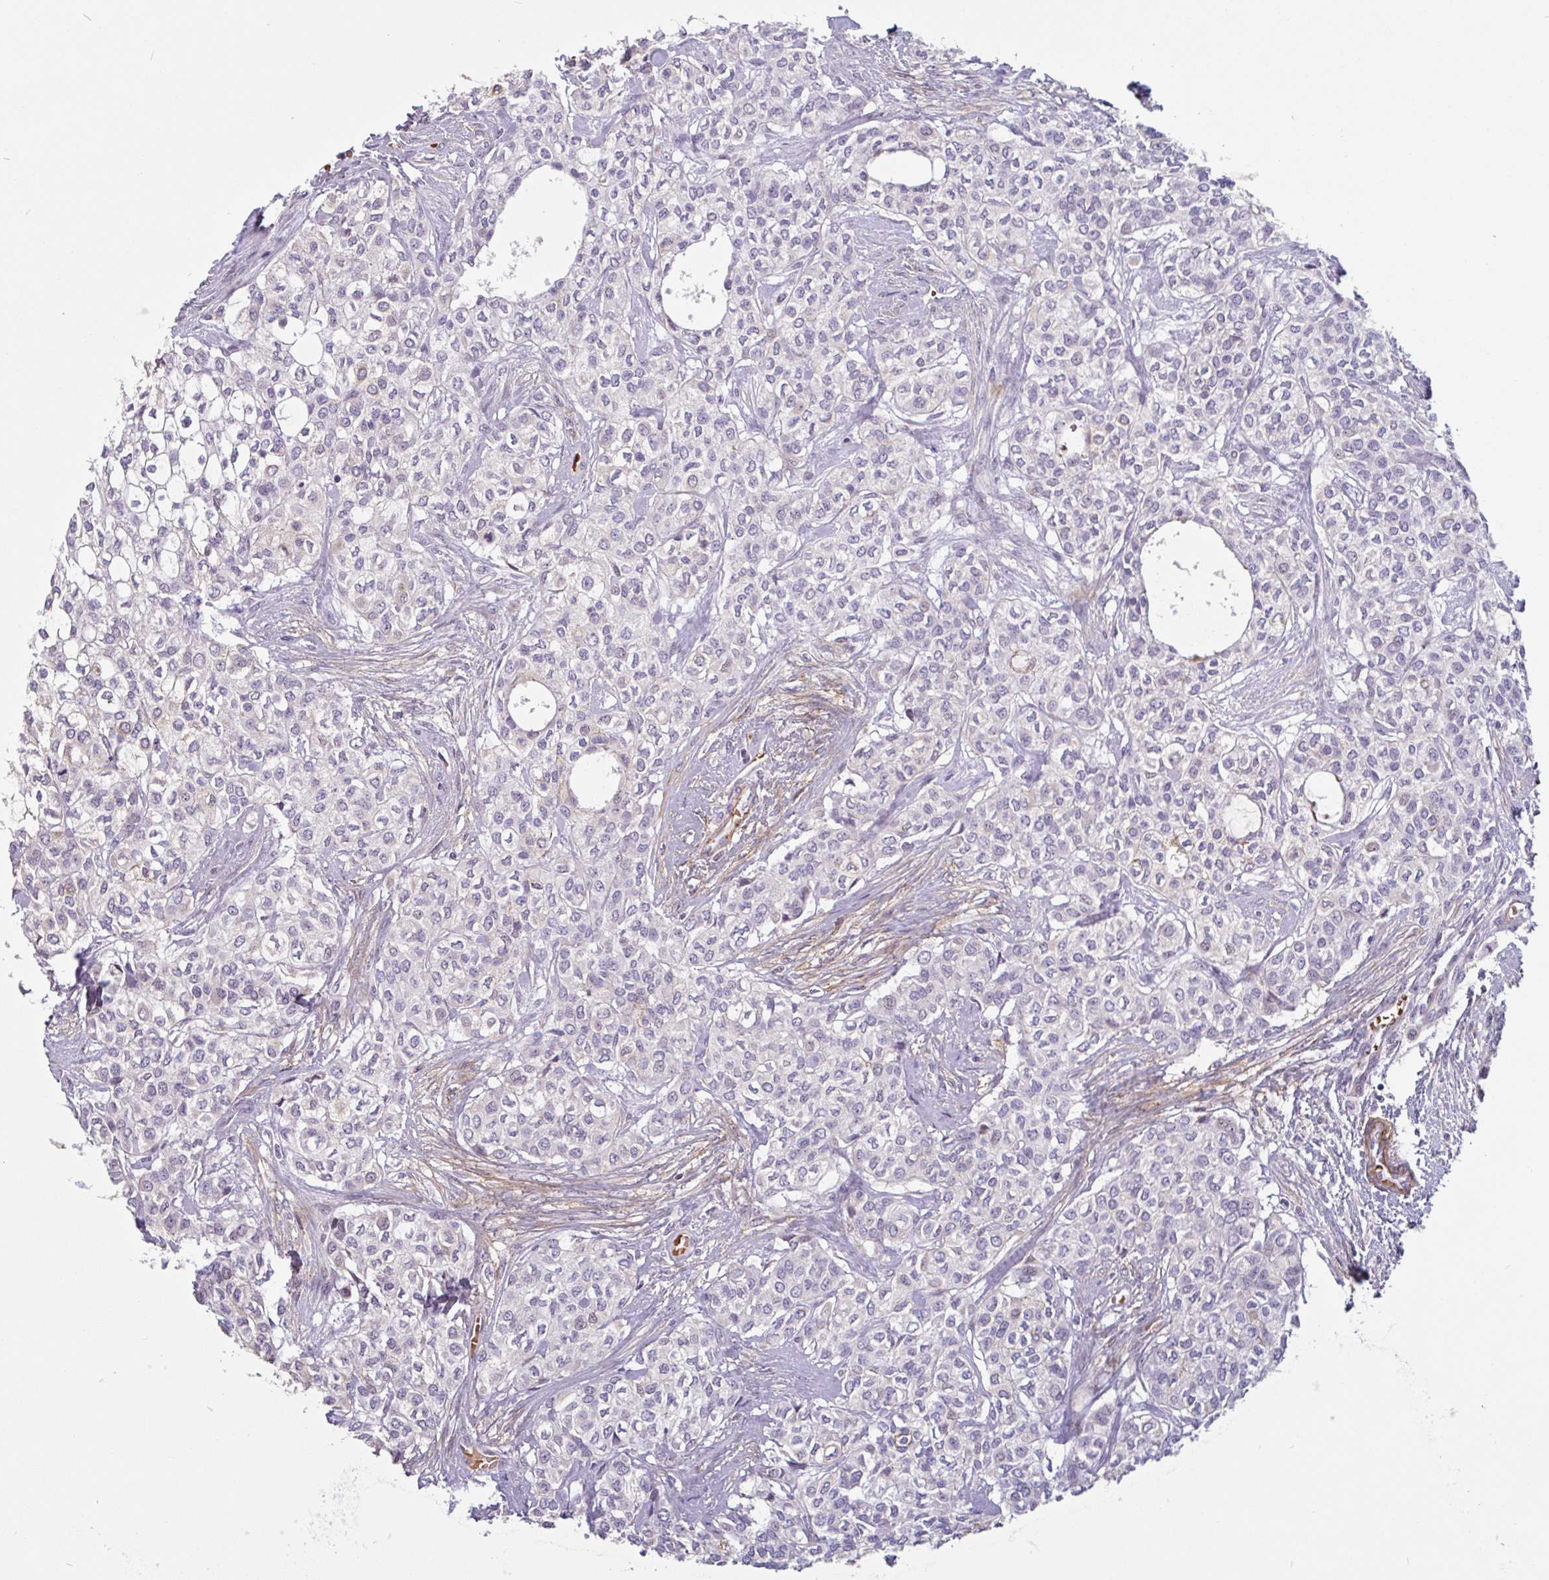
{"staining": {"intensity": "negative", "quantity": "none", "location": "none"}, "tissue": "head and neck cancer", "cell_type": "Tumor cells", "image_type": "cancer", "snomed": [{"axis": "morphology", "description": "Adenocarcinoma, NOS"}, {"axis": "topography", "description": "Head-Neck"}], "caption": "Human head and neck adenocarcinoma stained for a protein using immunohistochemistry displays no expression in tumor cells.", "gene": "TMEM119", "patient": {"sex": "male", "age": 81}}